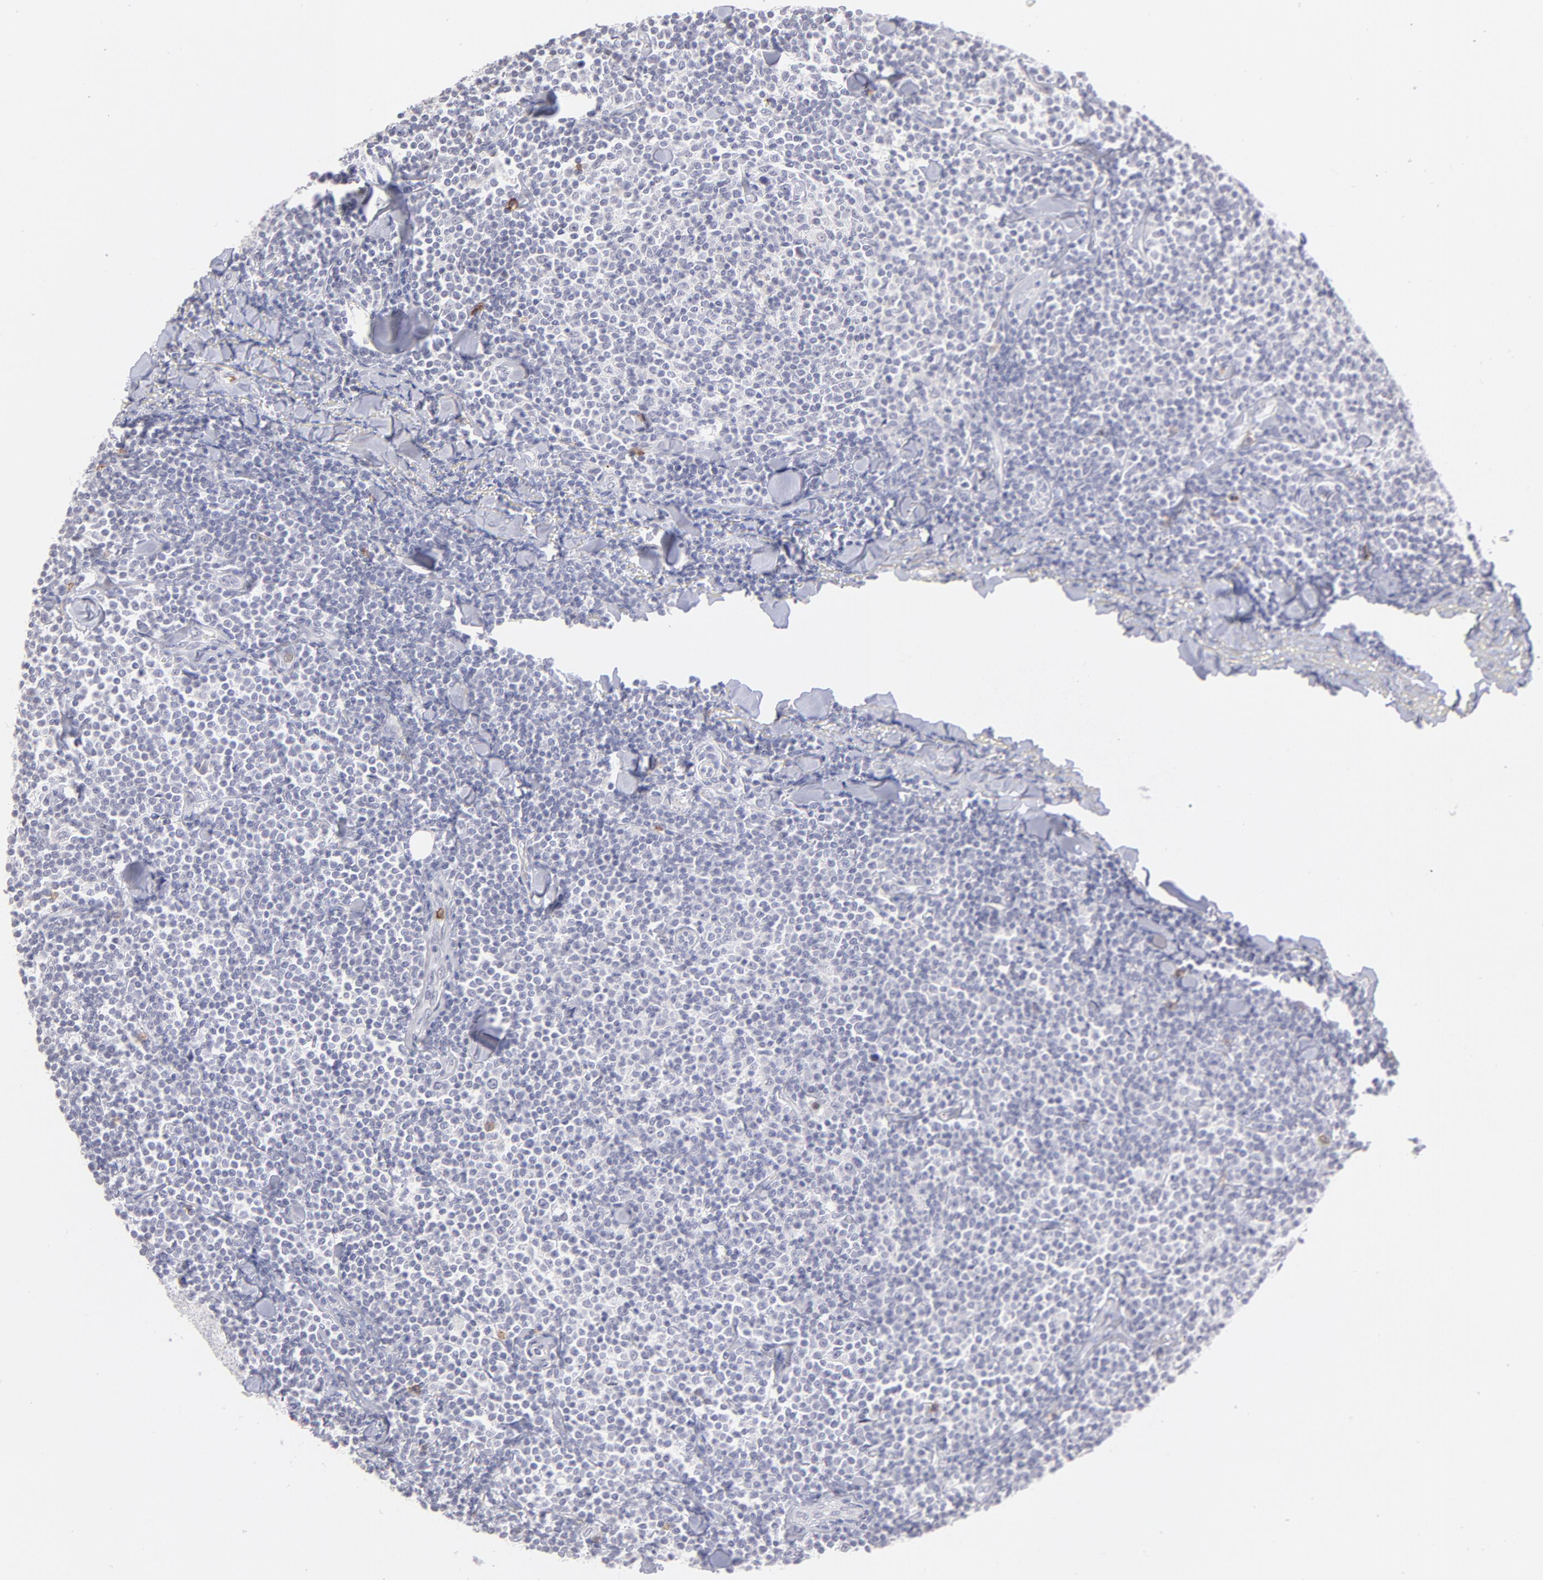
{"staining": {"intensity": "negative", "quantity": "none", "location": "none"}, "tissue": "lymphoma", "cell_type": "Tumor cells", "image_type": "cancer", "snomed": [{"axis": "morphology", "description": "Malignant lymphoma, non-Hodgkin's type, Low grade"}, {"axis": "topography", "description": "Soft tissue"}], "caption": "Immunohistochemistry histopathology image of neoplastic tissue: human low-grade malignant lymphoma, non-Hodgkin's type stained with DAB displays no significant protein positivity in tumor cells.", "gene": "LTB4R", "patient": {"sex": "male", "age": 92}}